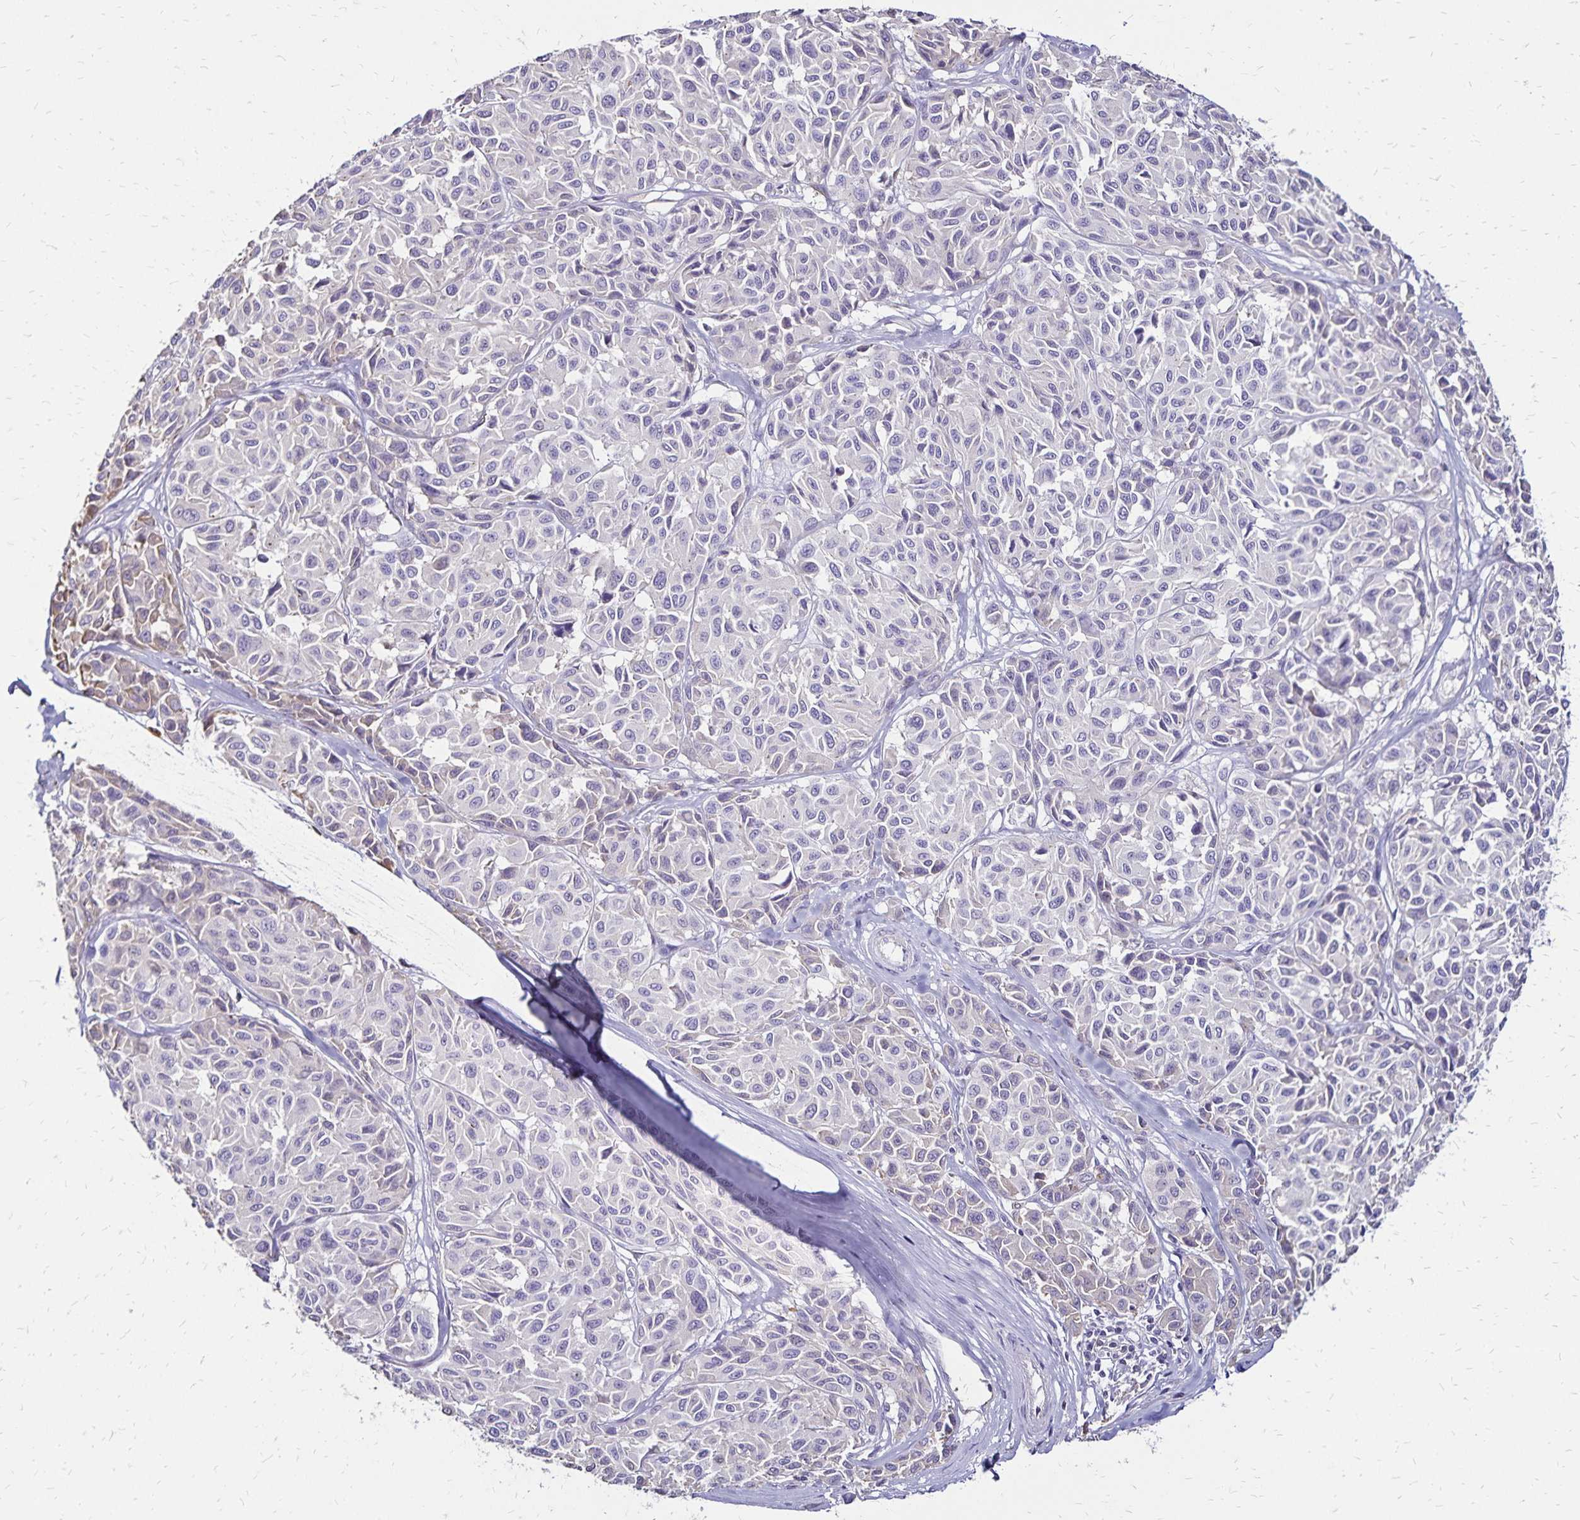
{"staining": {"intensity": "negative", "quantity": "none", "location": "none"}, "tissue": "melanoma", "cell_type": "Tumor cells", "image_type": "cancer", "snomed": [{"axis": "morphology", "description": "Malignant melanoma, NOS"}, {"axis": "topography", "description": "Skin"}], "caption": "IHC of melanoma exhibits no expression in tumor cells. (DAB IHC with hematoxylin counter stain).", "gene": "KISS1", "patient": {"sex": "female", "age": 66}}